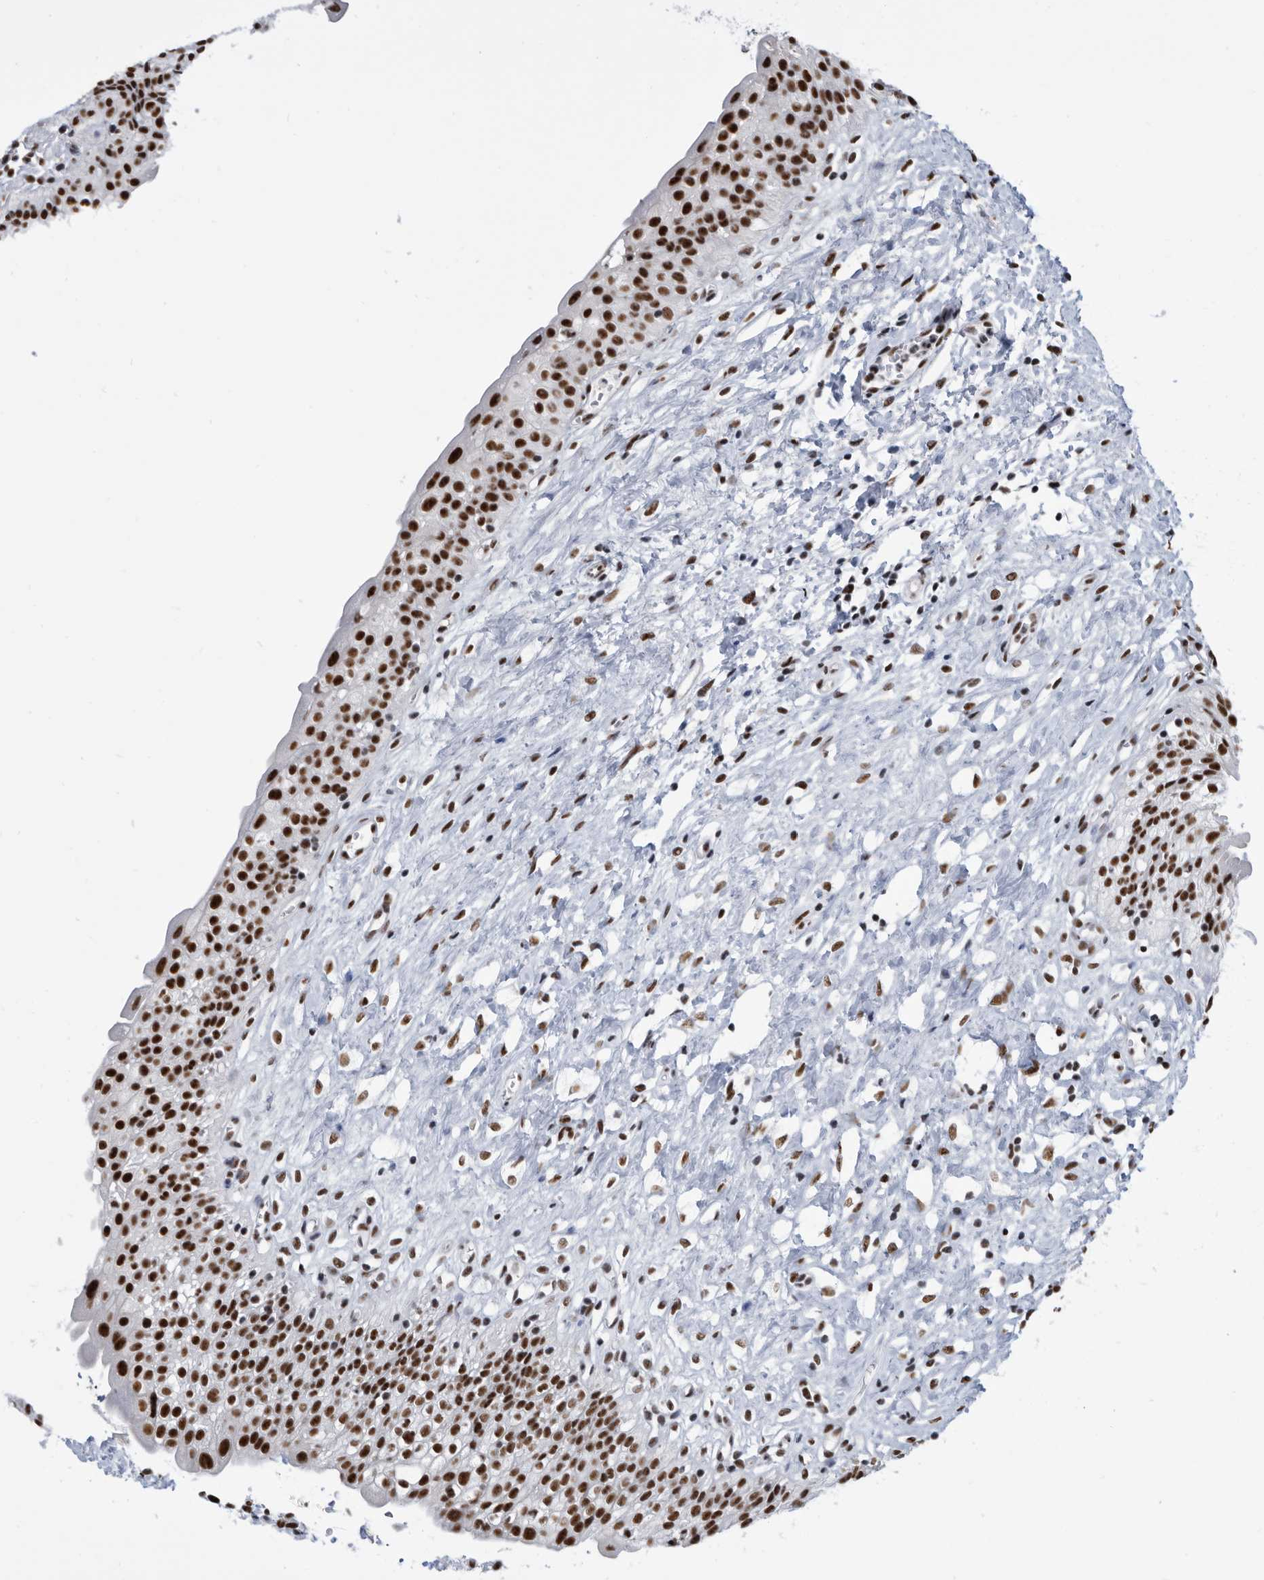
{"staining": {"intensity": "strong", "quantity": ">75%", "location": "nuclear"}, "tissue": "urinary bladder", "cell_type": "Urothelial cells", "image_type": "normal", "snomed": [{"axis": "morphology", "description": "Normal tissue, NOS"}, {"axis": "topography", "description": "Urinary bladder"}], "caption": "DAB (3,3'-diaminobenzidine) immunohistochemical staining of benign human urinary bladder shows strong nuclear protein expression in approximately >75% of urothelial cells.", "gene": "SF3A1", "patient": {"sex": "male", "age": 51}}